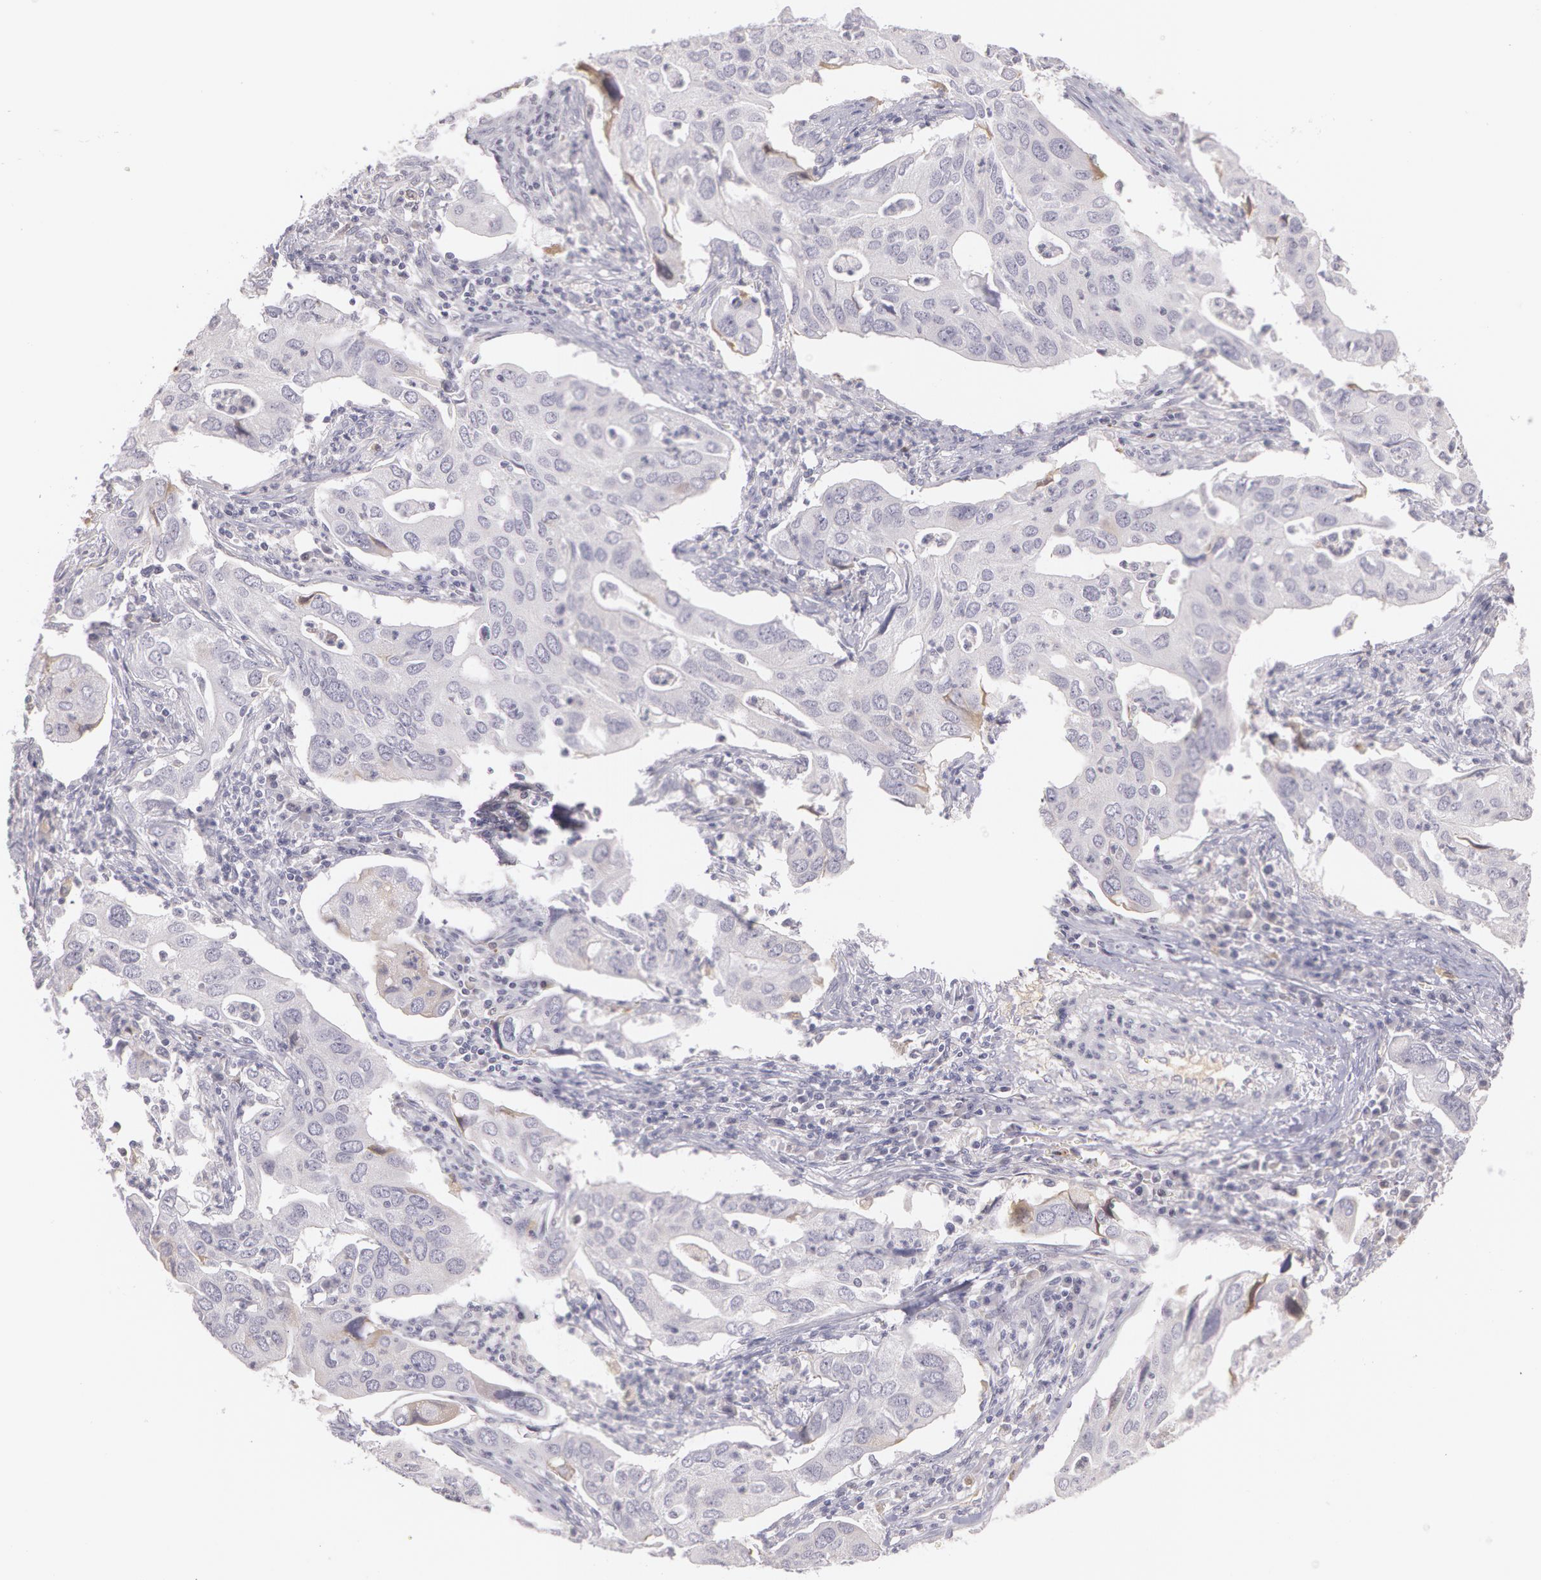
{"staining": {"intensity": "negative", "quantity": "none", "location": "none"}, "tissue": "lung cancer", "cell_type": "Tumor cells", "image_type": "cancer", "snomed": [{"axis": "morphology", "description": "Adenocarcinoma, NOS"}, {"axis": "topography", "description": "Lung"}], "caption": "Immunohistochemistry (IHC) photomicrograph of human adenocarcinoma (lung) stained for a protein (brown), which exhibits no expression in tumor cells.", "gene": "LBP", "patient": {"sex": "male", "age": 48}}